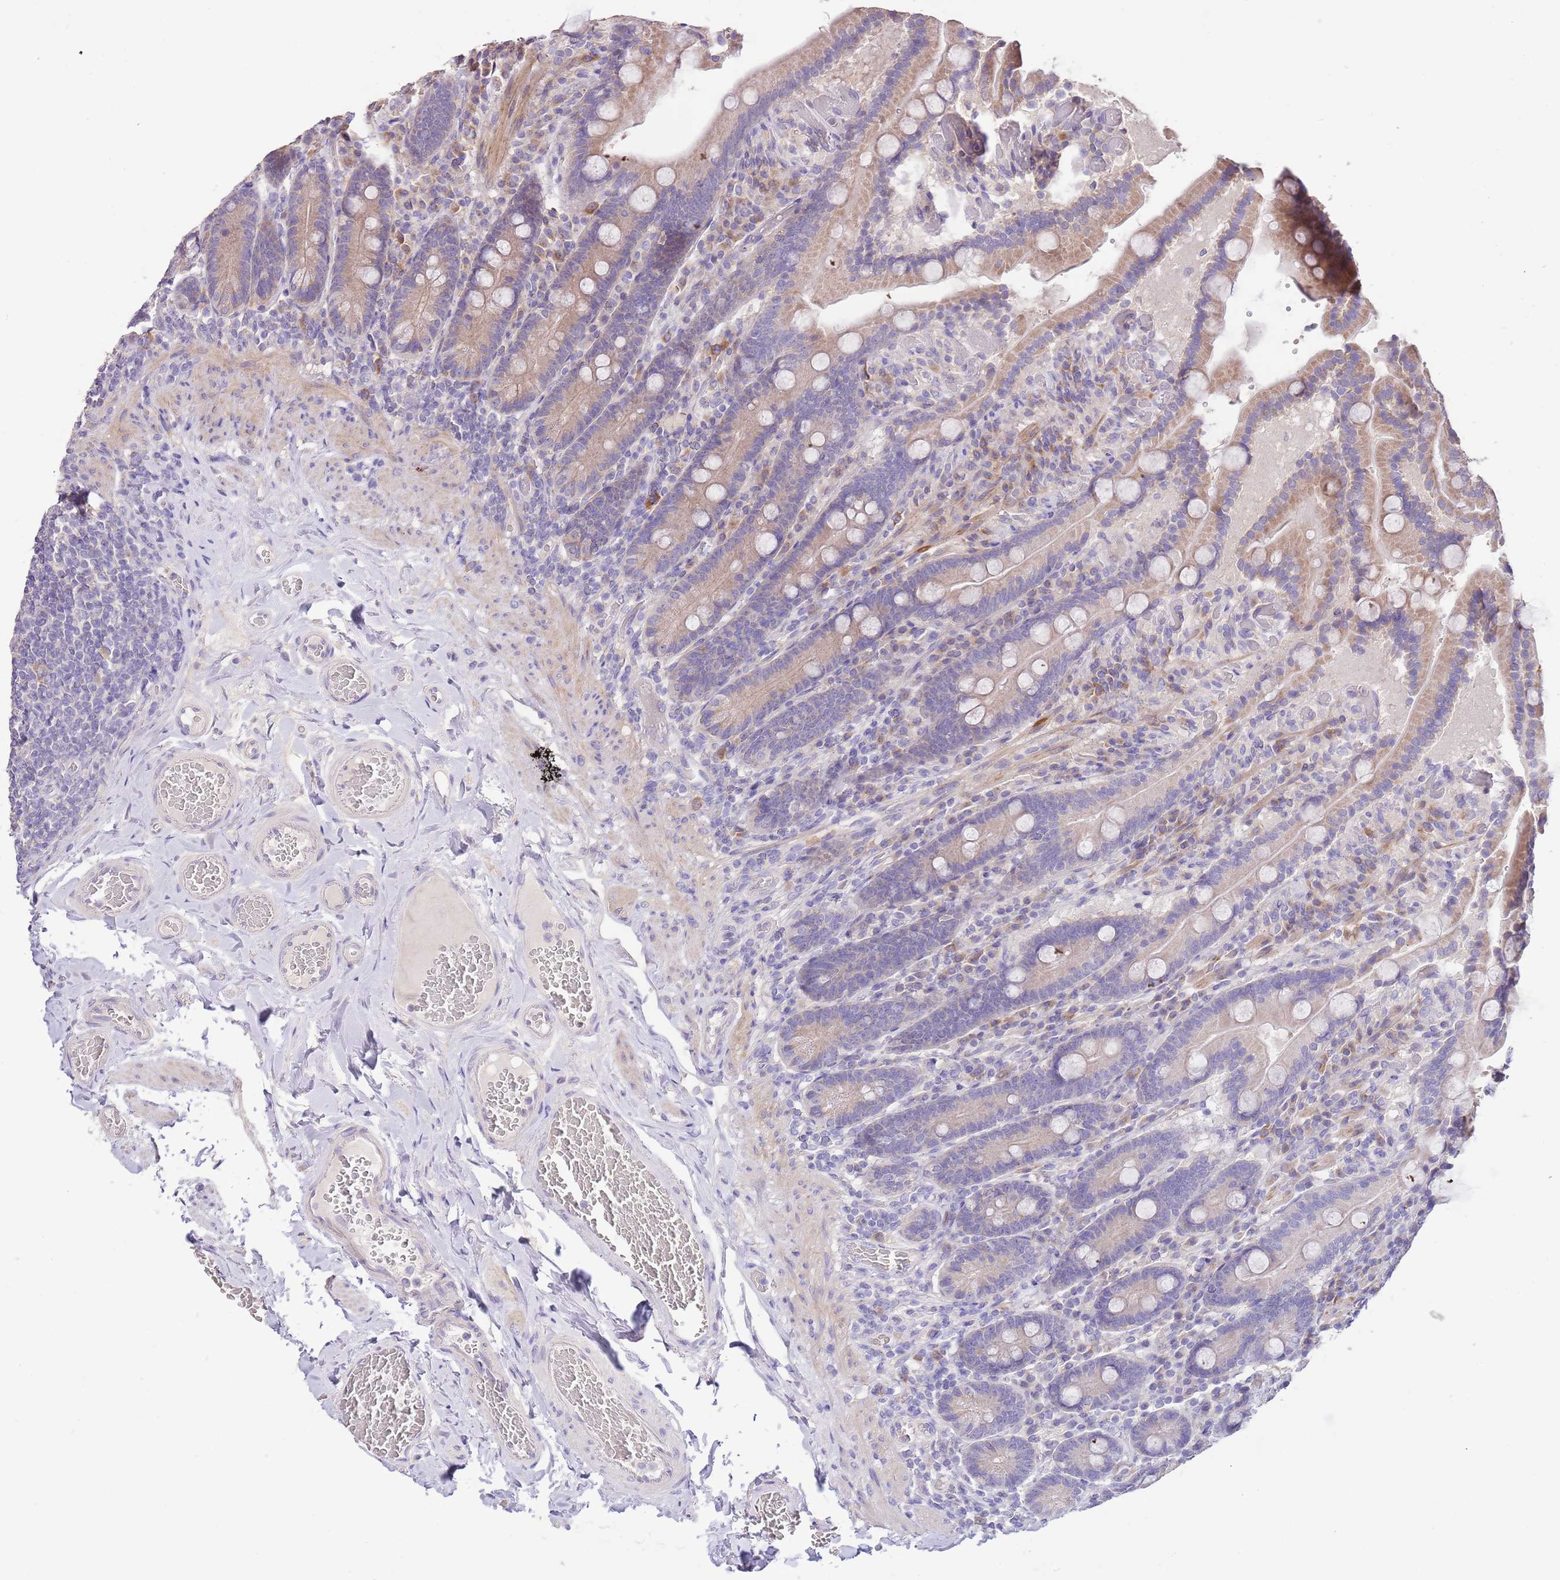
{"staining": {"intensity": "moderate", "quantity": "25%-75%", "location": "cytoplasmic/membranous"}, "tissue": "duodenum", "cell_type": "Glandular cells", "image_type": "normal", "snomed": [{"axis": "morphology", "description": "Normal tissue, NOS"}, {"axis": "topography", "description": "Duodenum"}], "caption": "This micrograph displays immunohistochemistry (IHC) staining of normal human duodenum, with medium moderate cytoplasmic/membranous expression in approximately 25%-75% of glandular cells.", "gene": "ZNF658", "patient": {"sex": "female", "age": 62}}